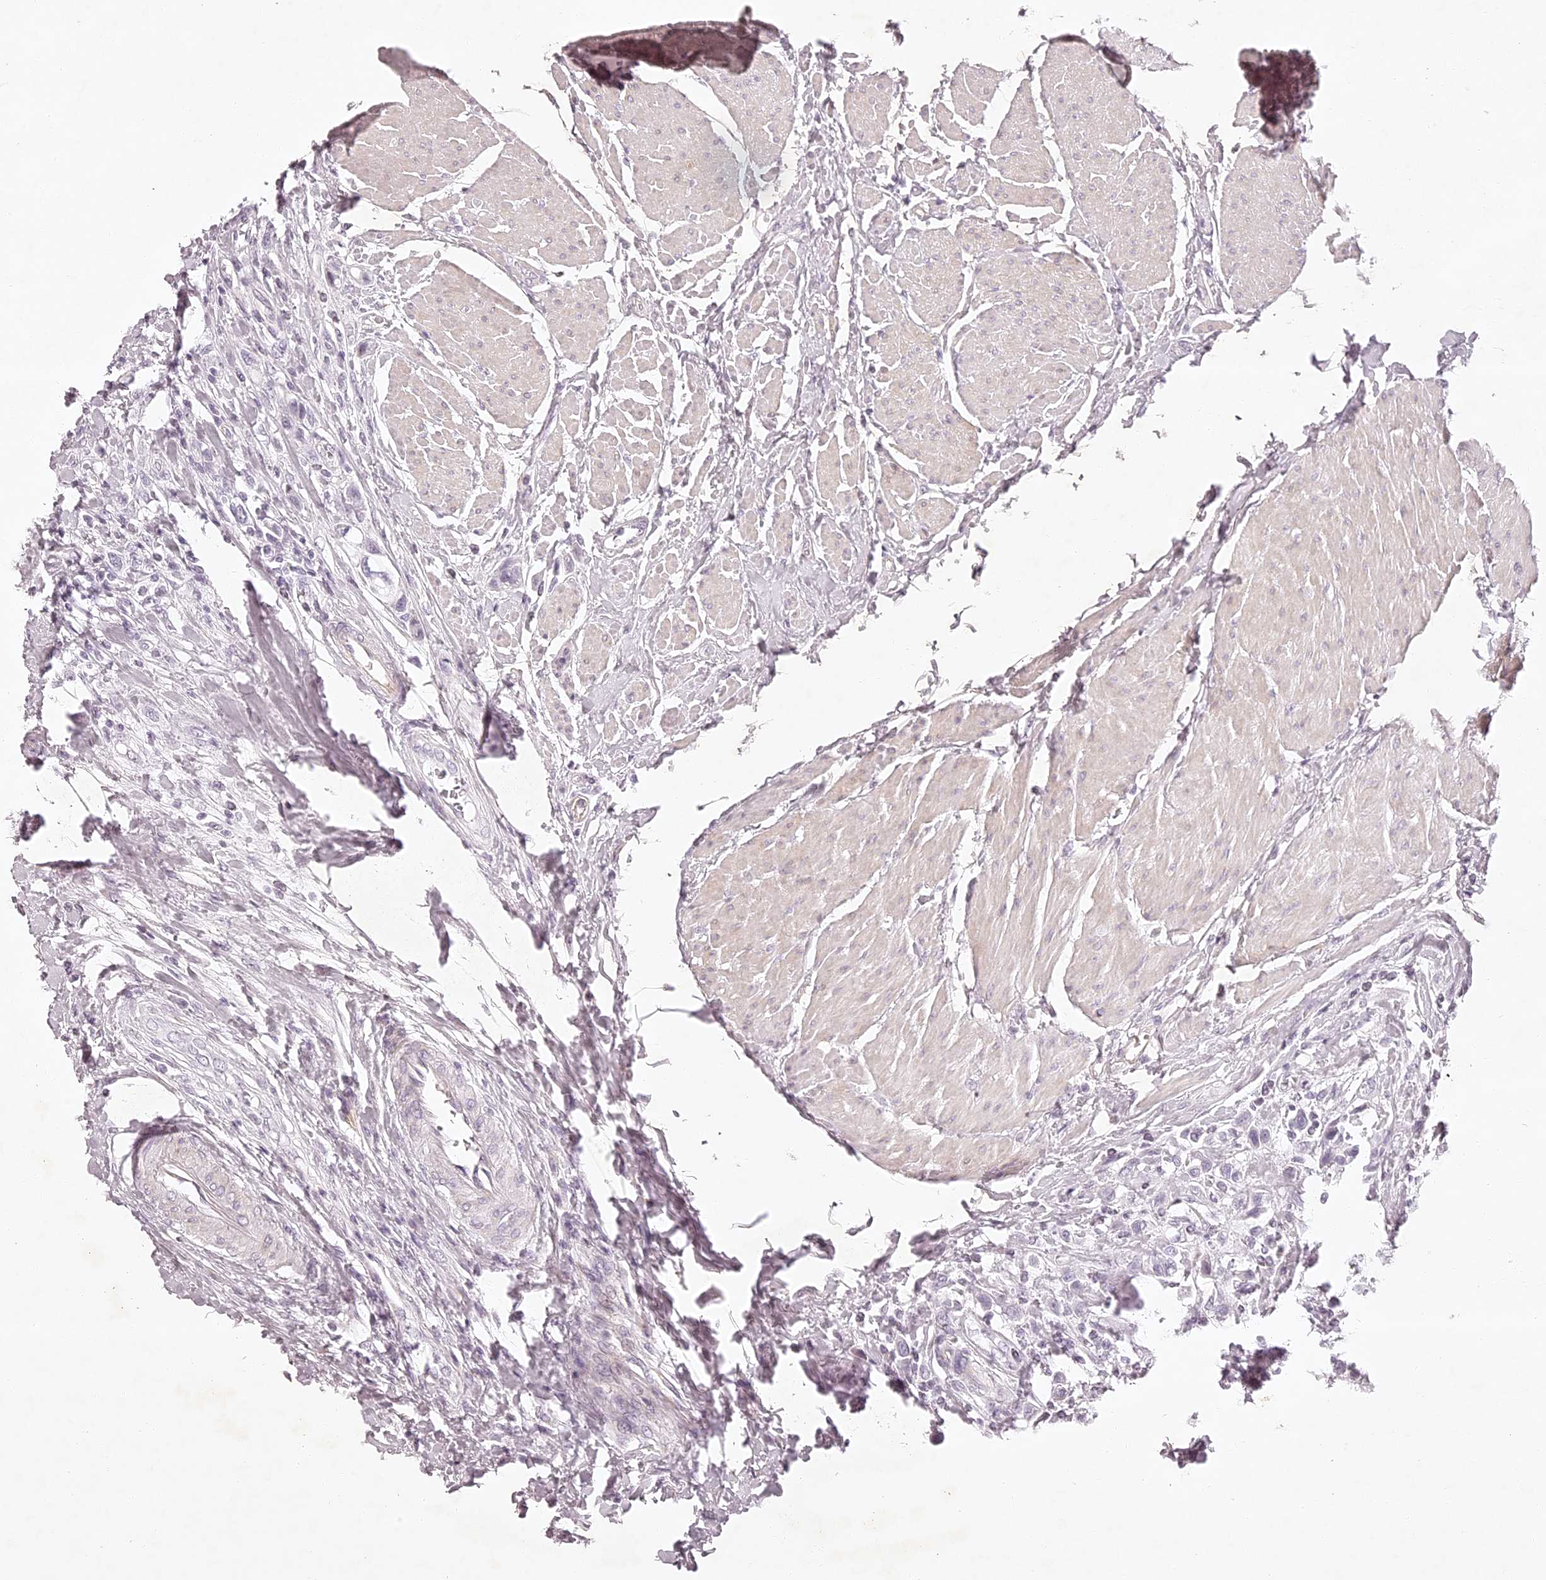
{"staining": {"intensity": "negative", "quantity": "none", "location": "none"}, "tissue": "urothelial cancer", "cell_type": "Tumor cells", "image_type": "cancer", "snomed": [{"axis": "morphology", "description": "Urothelial carcinoma, High grade"}, {"axis": "topography", "description": "Urinary bladder"}], "caption": "The histopathology image demonstrates no staining of tumor cells in urothelial cancer.", "gene": "ELAPOR1", "patient": {"sex": "male", "age": 50}}